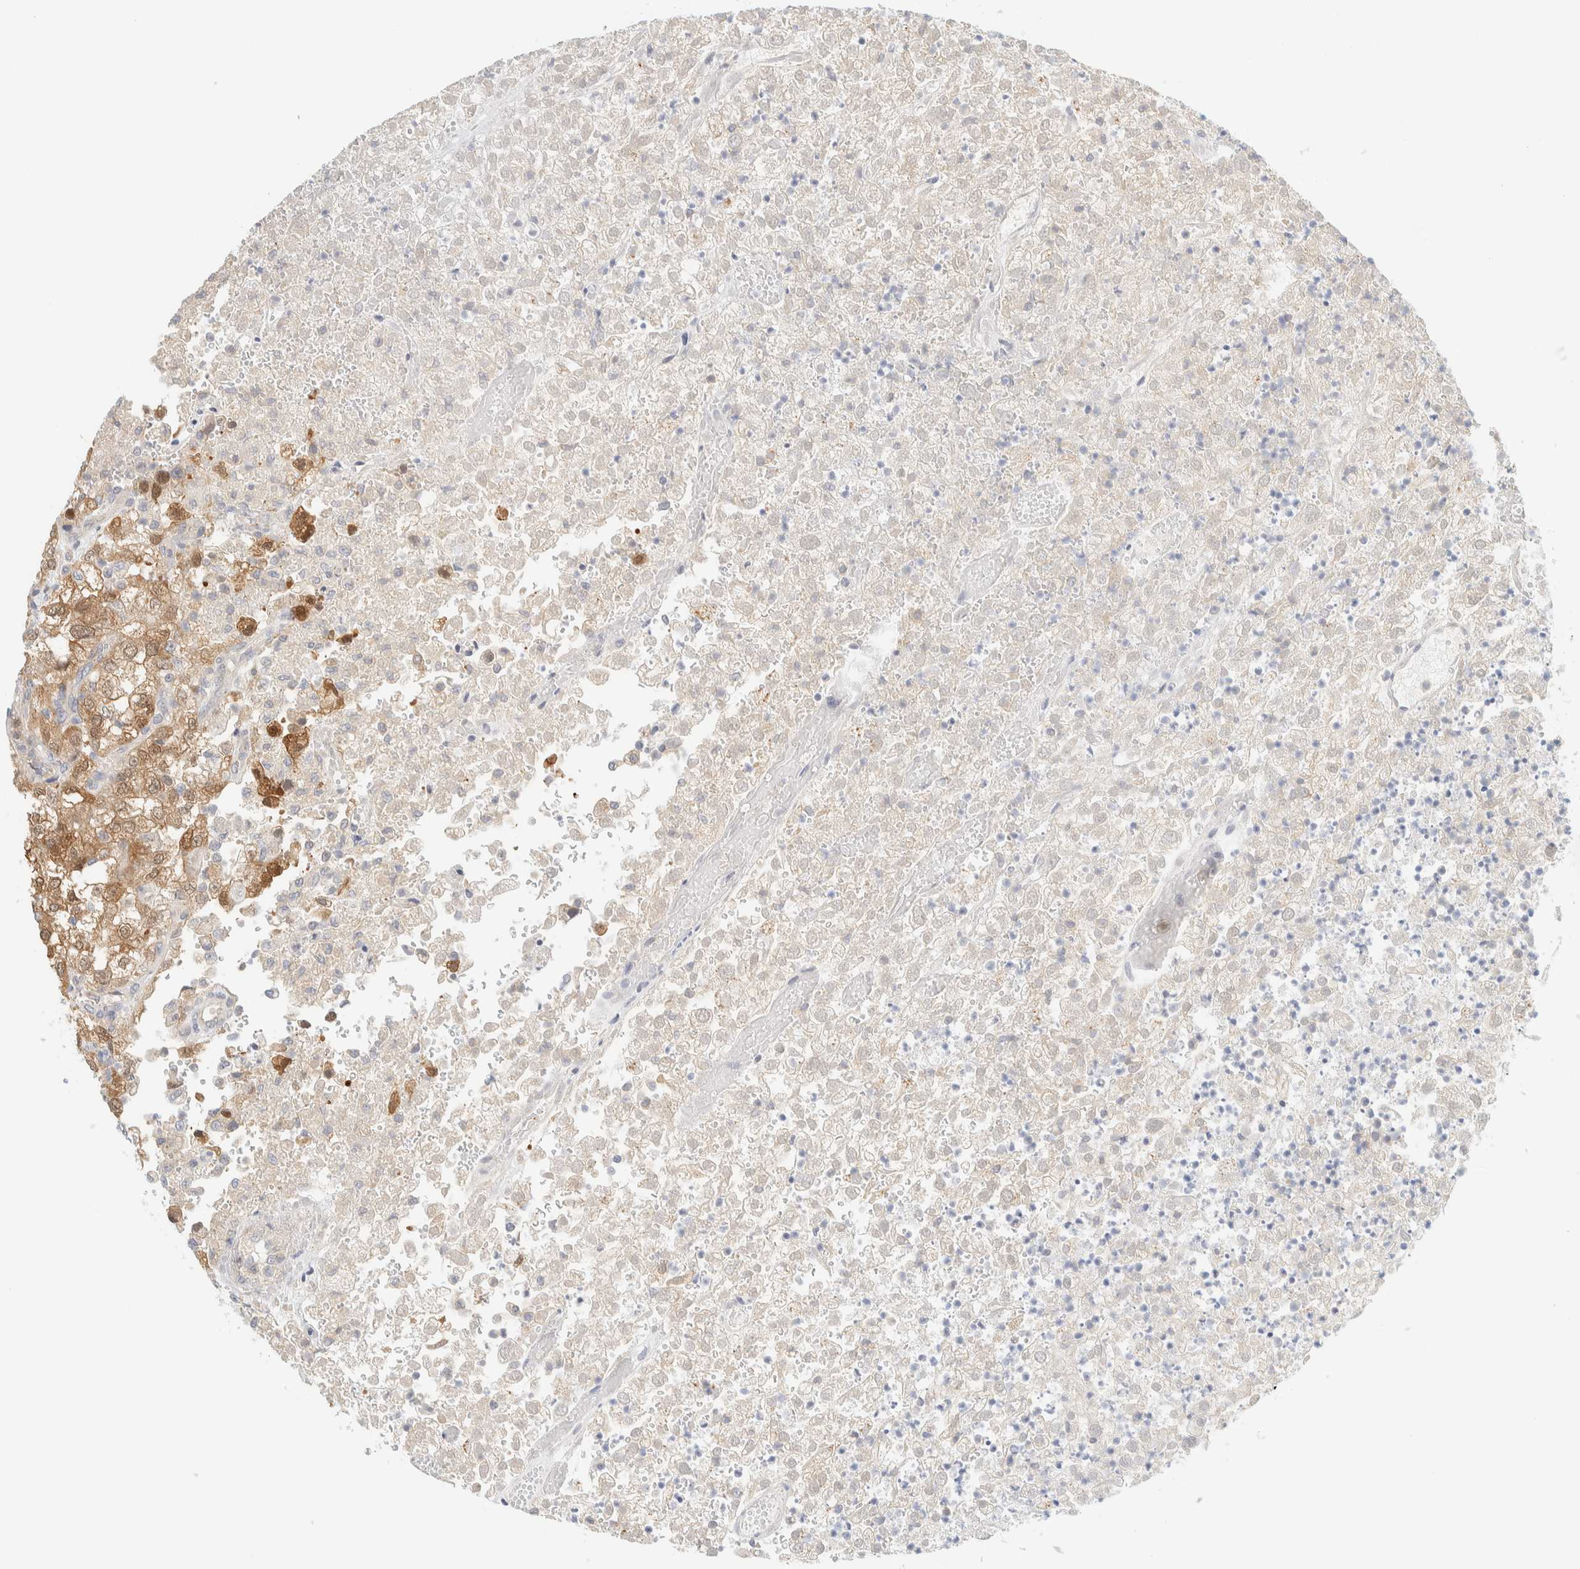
{"staining": {"intensity": "moderate", "quantity": ">75%", "location": "cytoplasmic/membranous"}, "tissue": "renal cancer", "cell_type": "Tumor cells", "image_type": "cancer", "snomed": [{"axis": "morphology", "description": "Adenocarcinoma, NOS"}, {"axis": "topography", "description": "Kidney"}], "caption": "Immunohistochemical staining of human renal adenocarcinoma reveals medium levels of moderate cytoplasmic/membranous expression in about >75% of tumor cells. (Stains: DAB (3,3'-diaminobenzidine) in brown, nuclei in blue, Microscopy: brightfield microscopy at high magnification).", "gene": "PCYT2", "patient": {"sex": "female", "age": 54}}